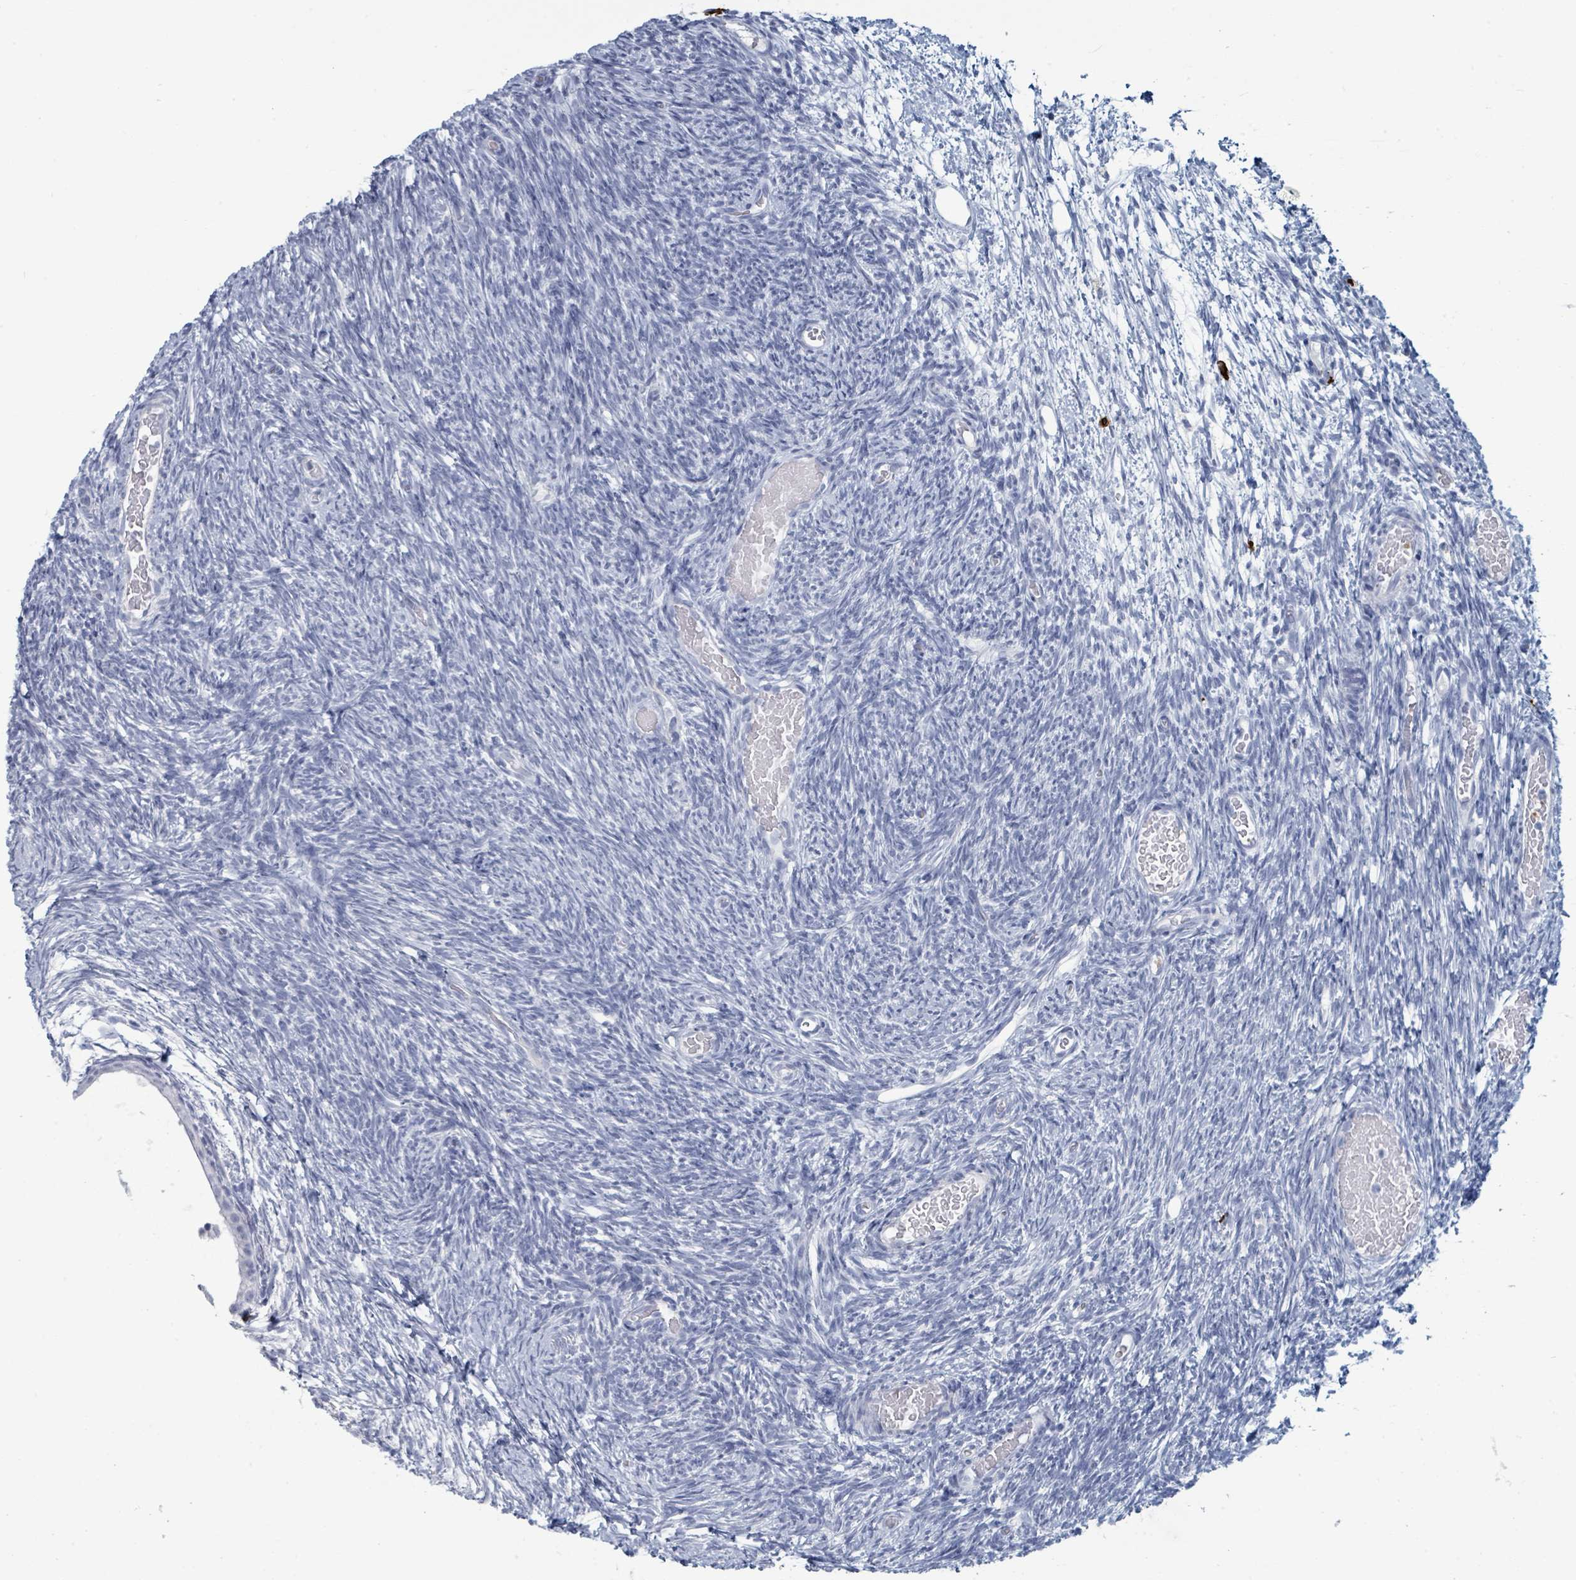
{"staining": {"intensity": "negative", "quantity": "none", "location": "none"}, "tissue": "ovary", "cell_type": "Ovarian stroma cells", "image_type": "normal", "snomed": [{"axis": "morphology", "description": "Normal tissue, NOS"}, {"axis": "topography", "description": "Ovary"}], "caption": "This histopathology image is of normal ovary stained with immunohistochemistry (IHC) to label a protein in brown with the nuclei are counter-stained blue. There is no positivity in ovarian stroma cells.", "gene": "VPS13D", "patient": {"sex": "female", "age": 39}}